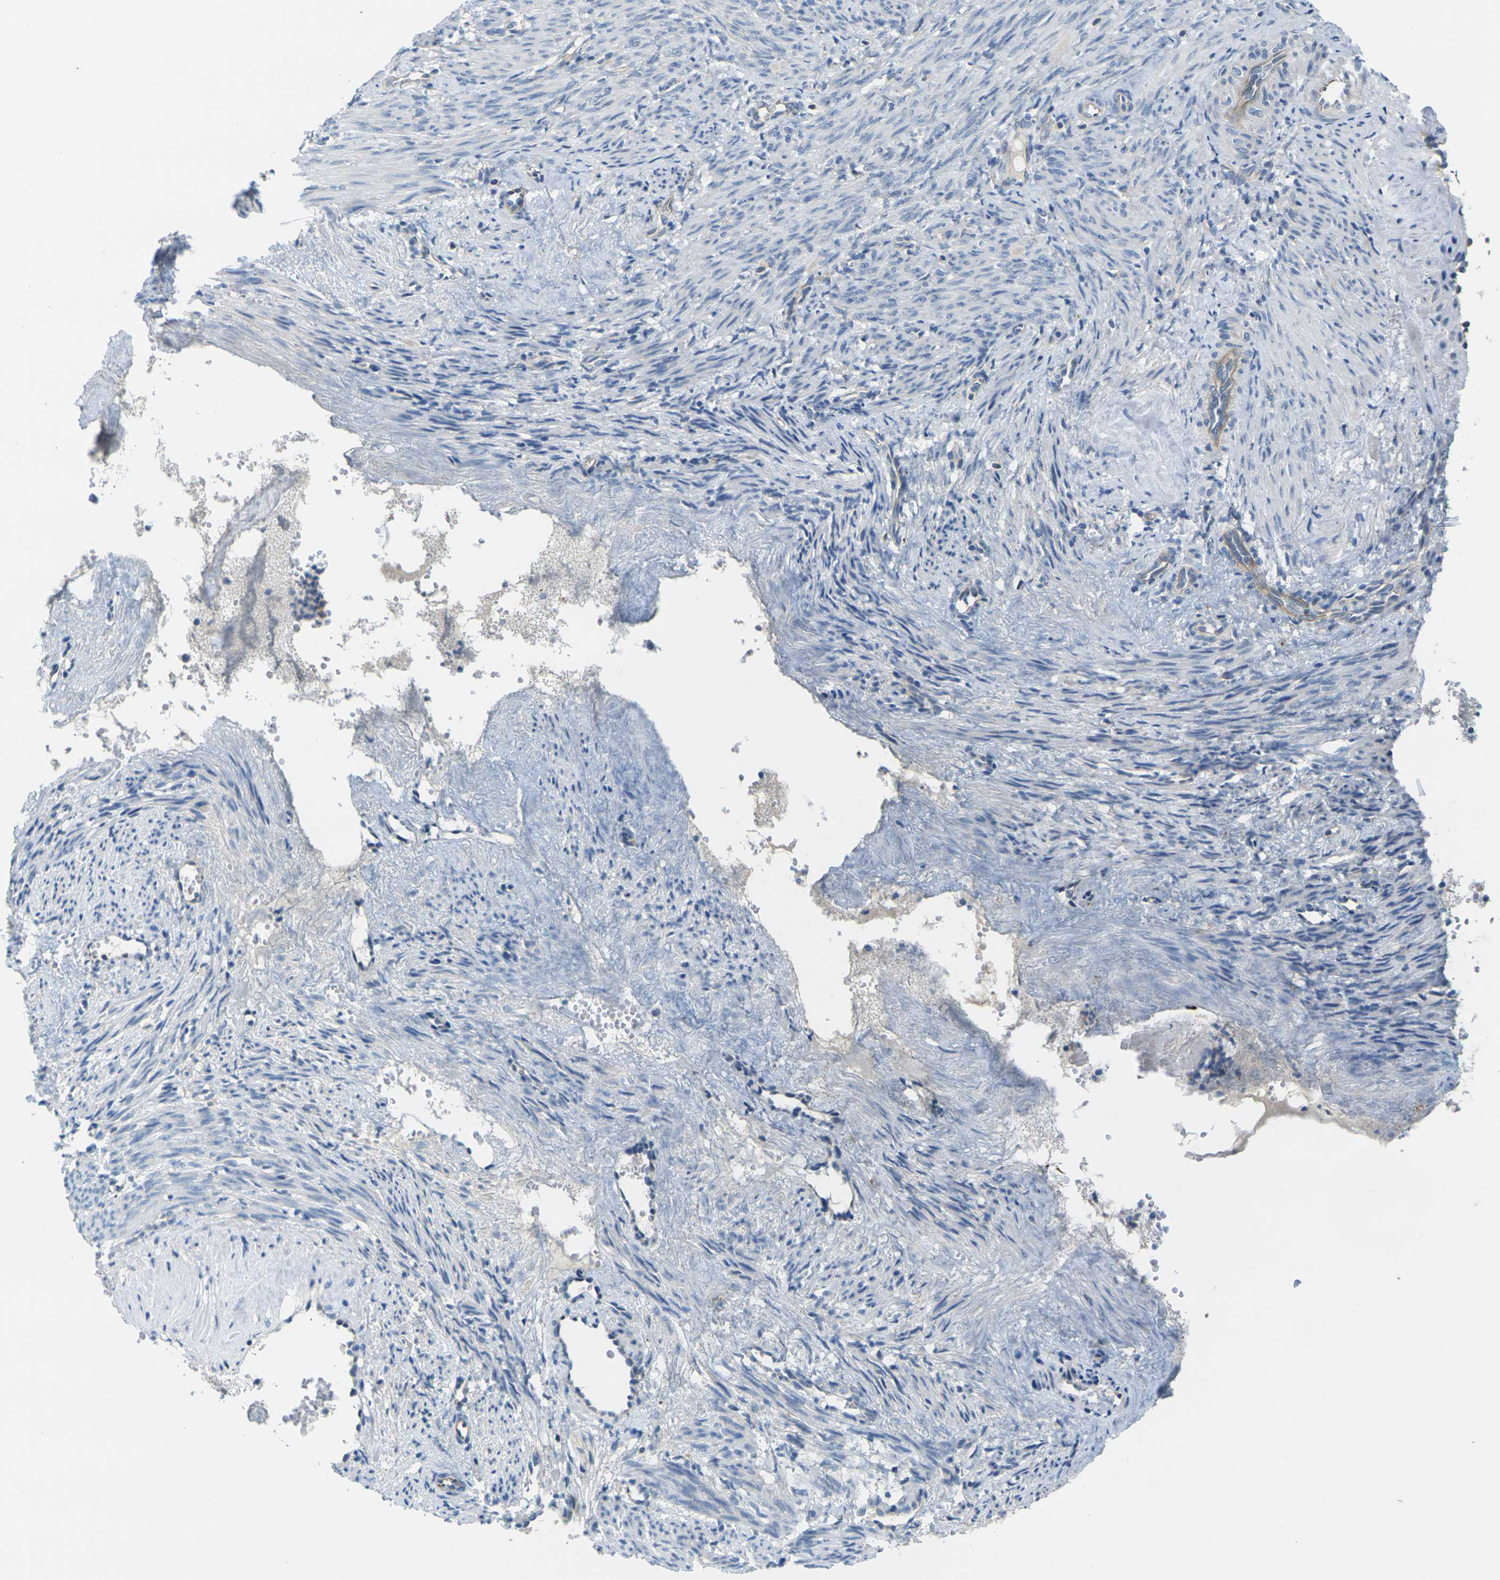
{"staining": {"intensity": "negative", "quantity": "none", "location": "none"}, "tissue": "smooth muscle", "cell_type": "Smooth muscle cells", "image_type": "normal", "snomed": [{"axis": "morphology", "description": "Normal tissue, NOS"}, {"axis": "topography", "description": "Endometrium"}], "caption": "Immunohistochemistry of normal smooth muscle demonstrates no expression in smooth muscle cells.", "gene": "CYP2C8", "patient": {"sex": "female", "age": 33}}